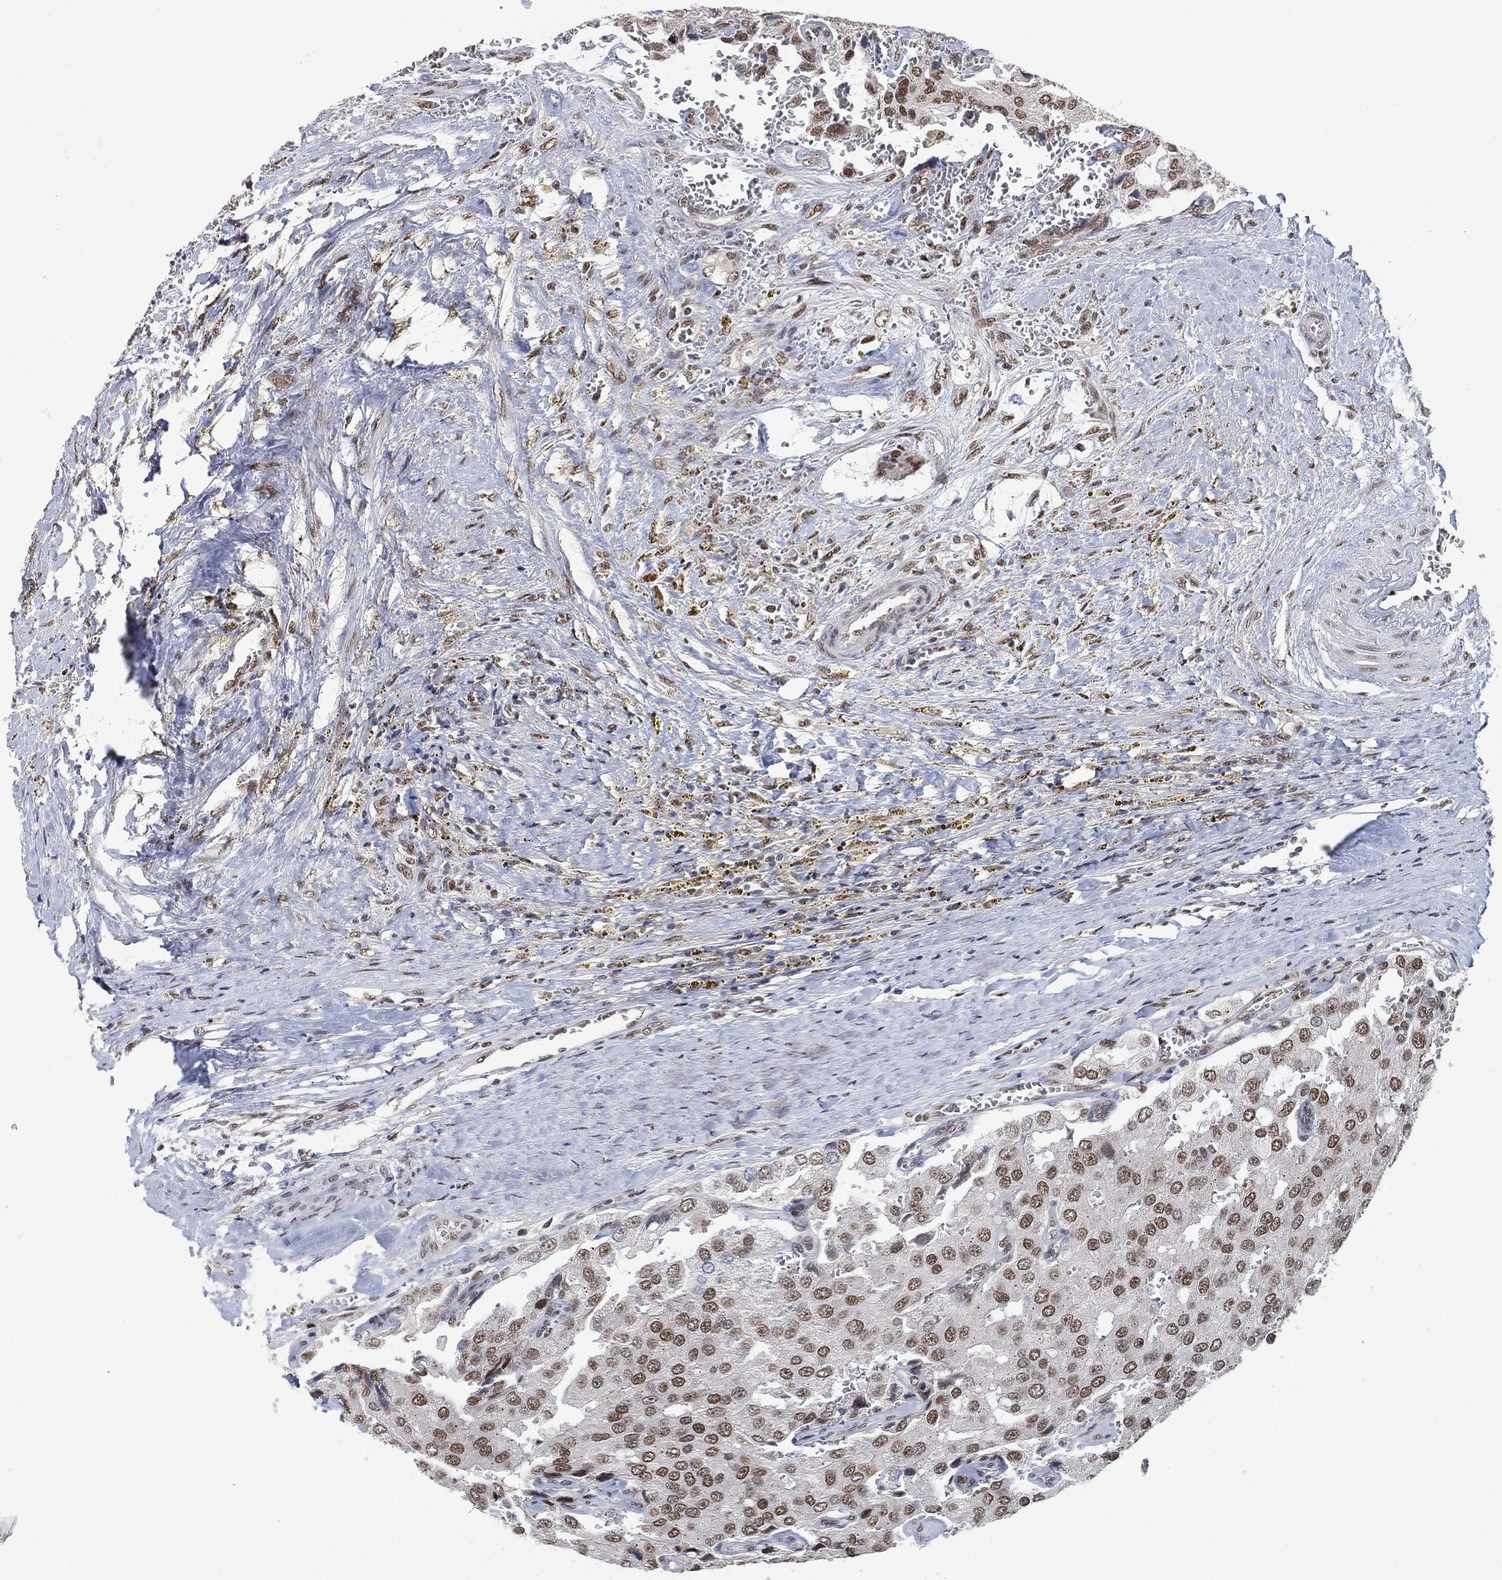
{"staining": {"intensity": "strong", "quantity": "25%-75%", "location": "nuclear"}, "tissue": "prostate cancer", "cell_type": "Tumor cells", "image_type": "cancer", "snomed": [{"axis": "morphology", "description": "Adenocarcinoma, NOS"}, {"axis": "topography", "description": "Prostate and seminal vesicle, NOS"}, {"axis": "topography", "description": "Prostate"}], "caption": "Human prostate adenocarcinoma stained with a brown dye reveals strong nuclear positive positivity in approximately 25%-75% of tumor cells.", "gene": "YLPM1", "patient": {"sex": "male", "age": 67}}